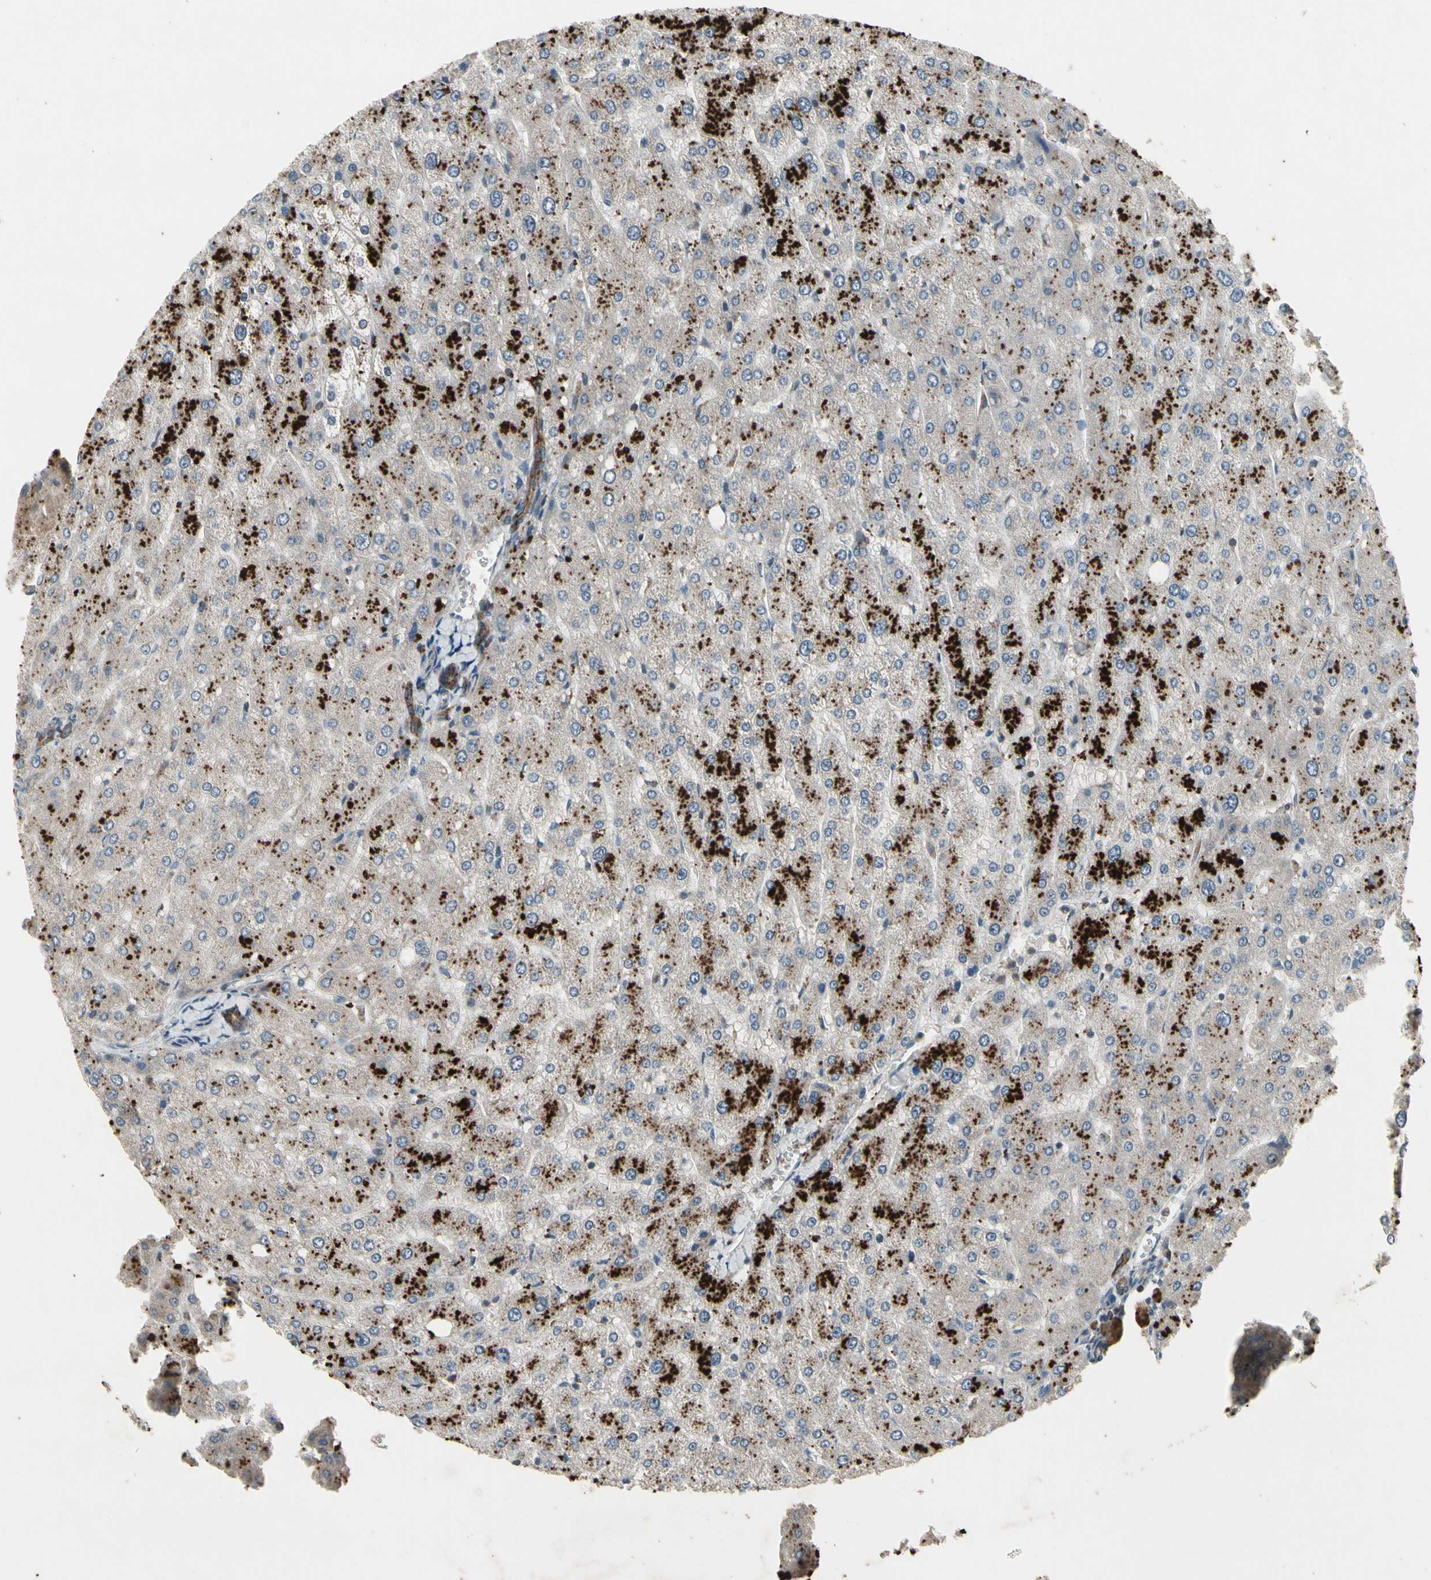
{"staining": {"intensity": "moderate", "quantity": "25%-75%", "location": "cytoplasmic/membranous"}, "tissue": "liver", "cell_type": "Cholangiocytes", "image_type": "normal", "snomed": [{"axis": "morphology", "description": "Normal tissue, NOS"}, {"axis": "topography", "description": "Liver"}], "caption": "High-magnification brightfield microscopy of benign liver stained with DAB (brown) and counterstained with hematoxylin (blue). cholangiocytes exhibit moderate cytoplasmic/membranous expression is identified in approximately25%-75% of cells.", "gene": "NMI", "patient": {"sex": "male", "age": 55}}